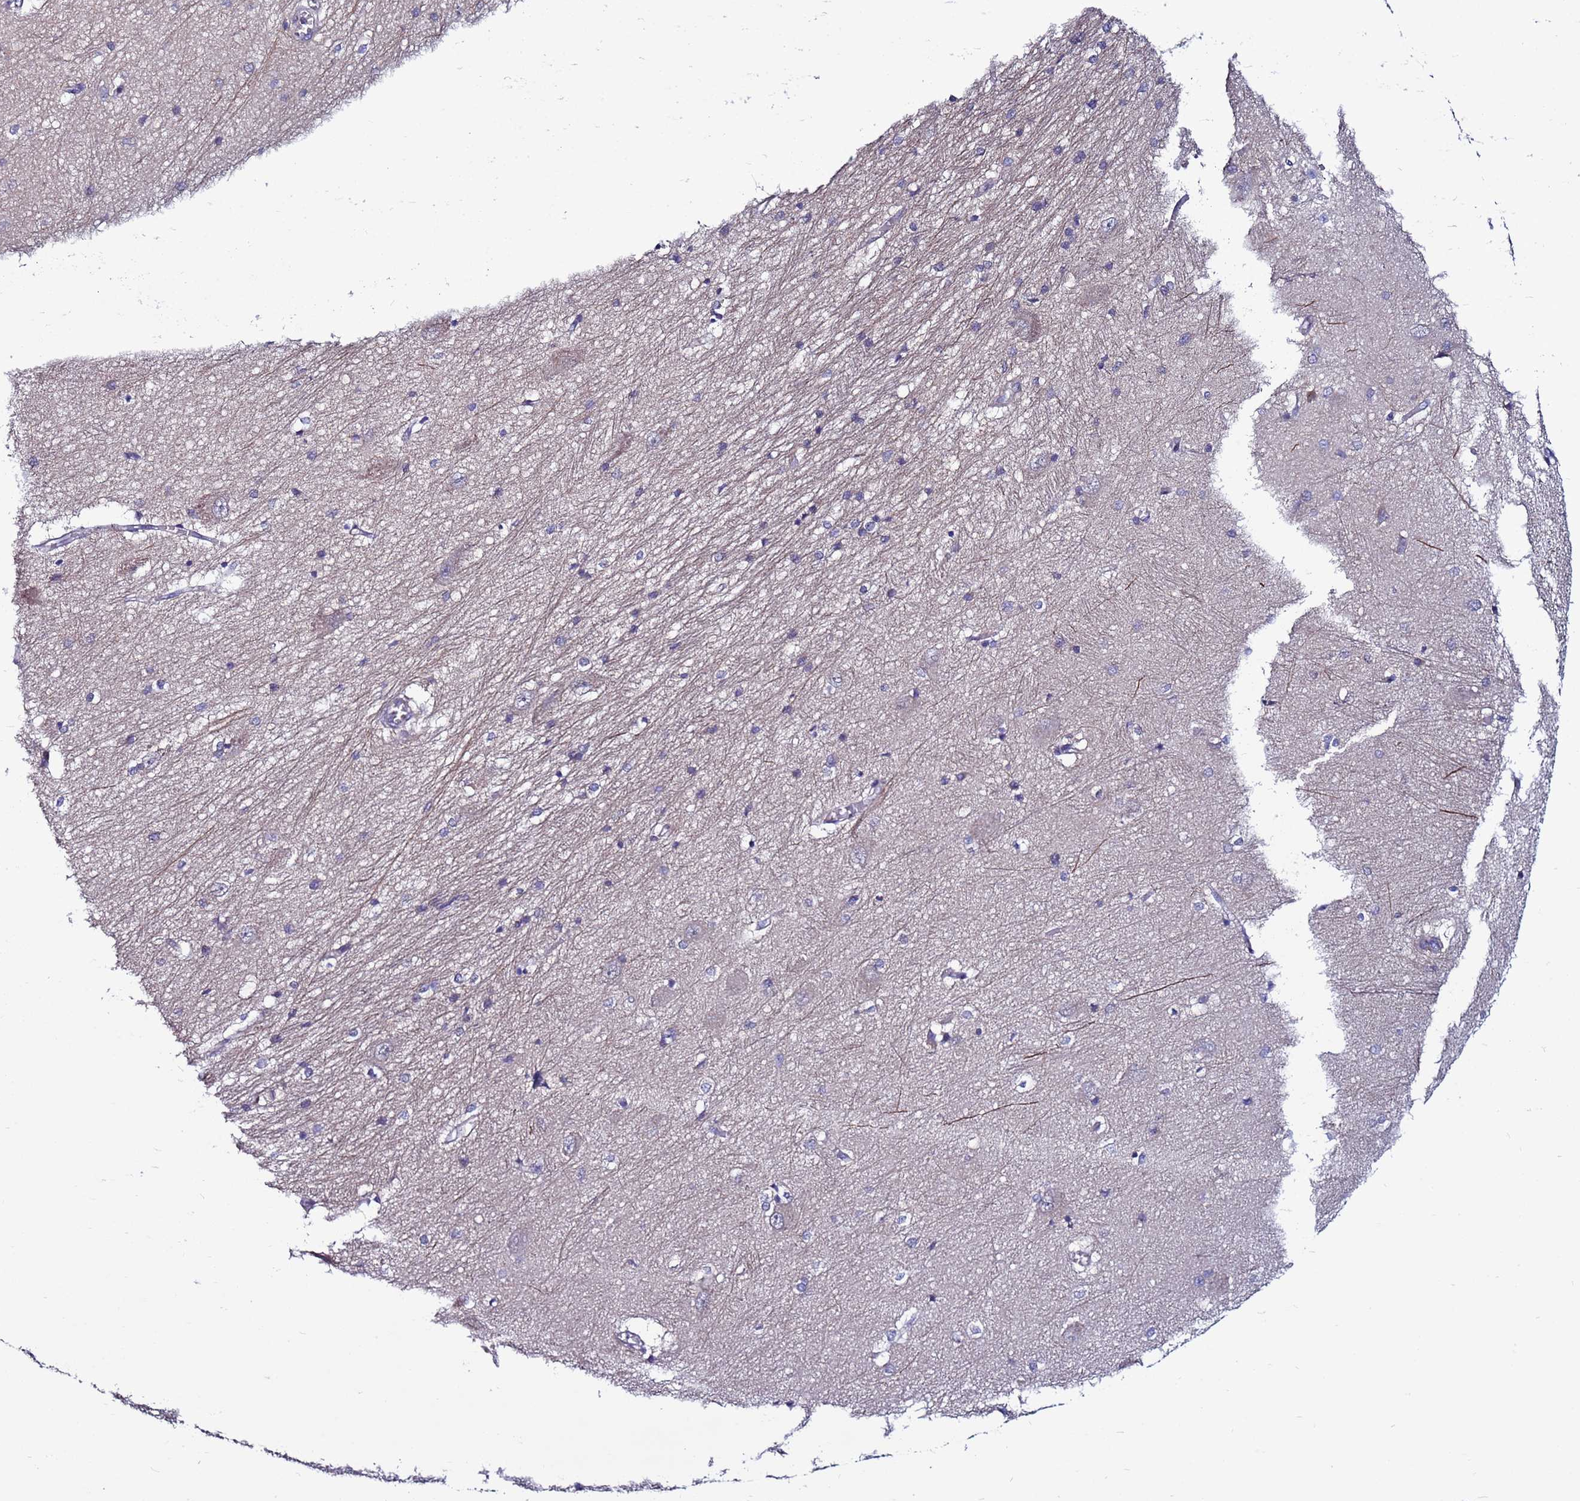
{"staining": {"intensity": "weak", "quantity": "<25%", "location": "cytoplasmic/membranous"}, "tissue": "caudate", "cell_type": "Glial cells", "image_type": "normal", "snomed": [{"axis": "morphology", "description": "Normal tissue, NOS"}, {"axis": "topography", "description": "Lateral ventricle wall"}], "caption": "High power microscopy photomicrograph of an immunohistochemistry (IHC) histopathology image of normal caudate, revealing no significant positivity in glial cells.", "gene": "GAREM1", "patient": {"sex": "male", "age": 37}}